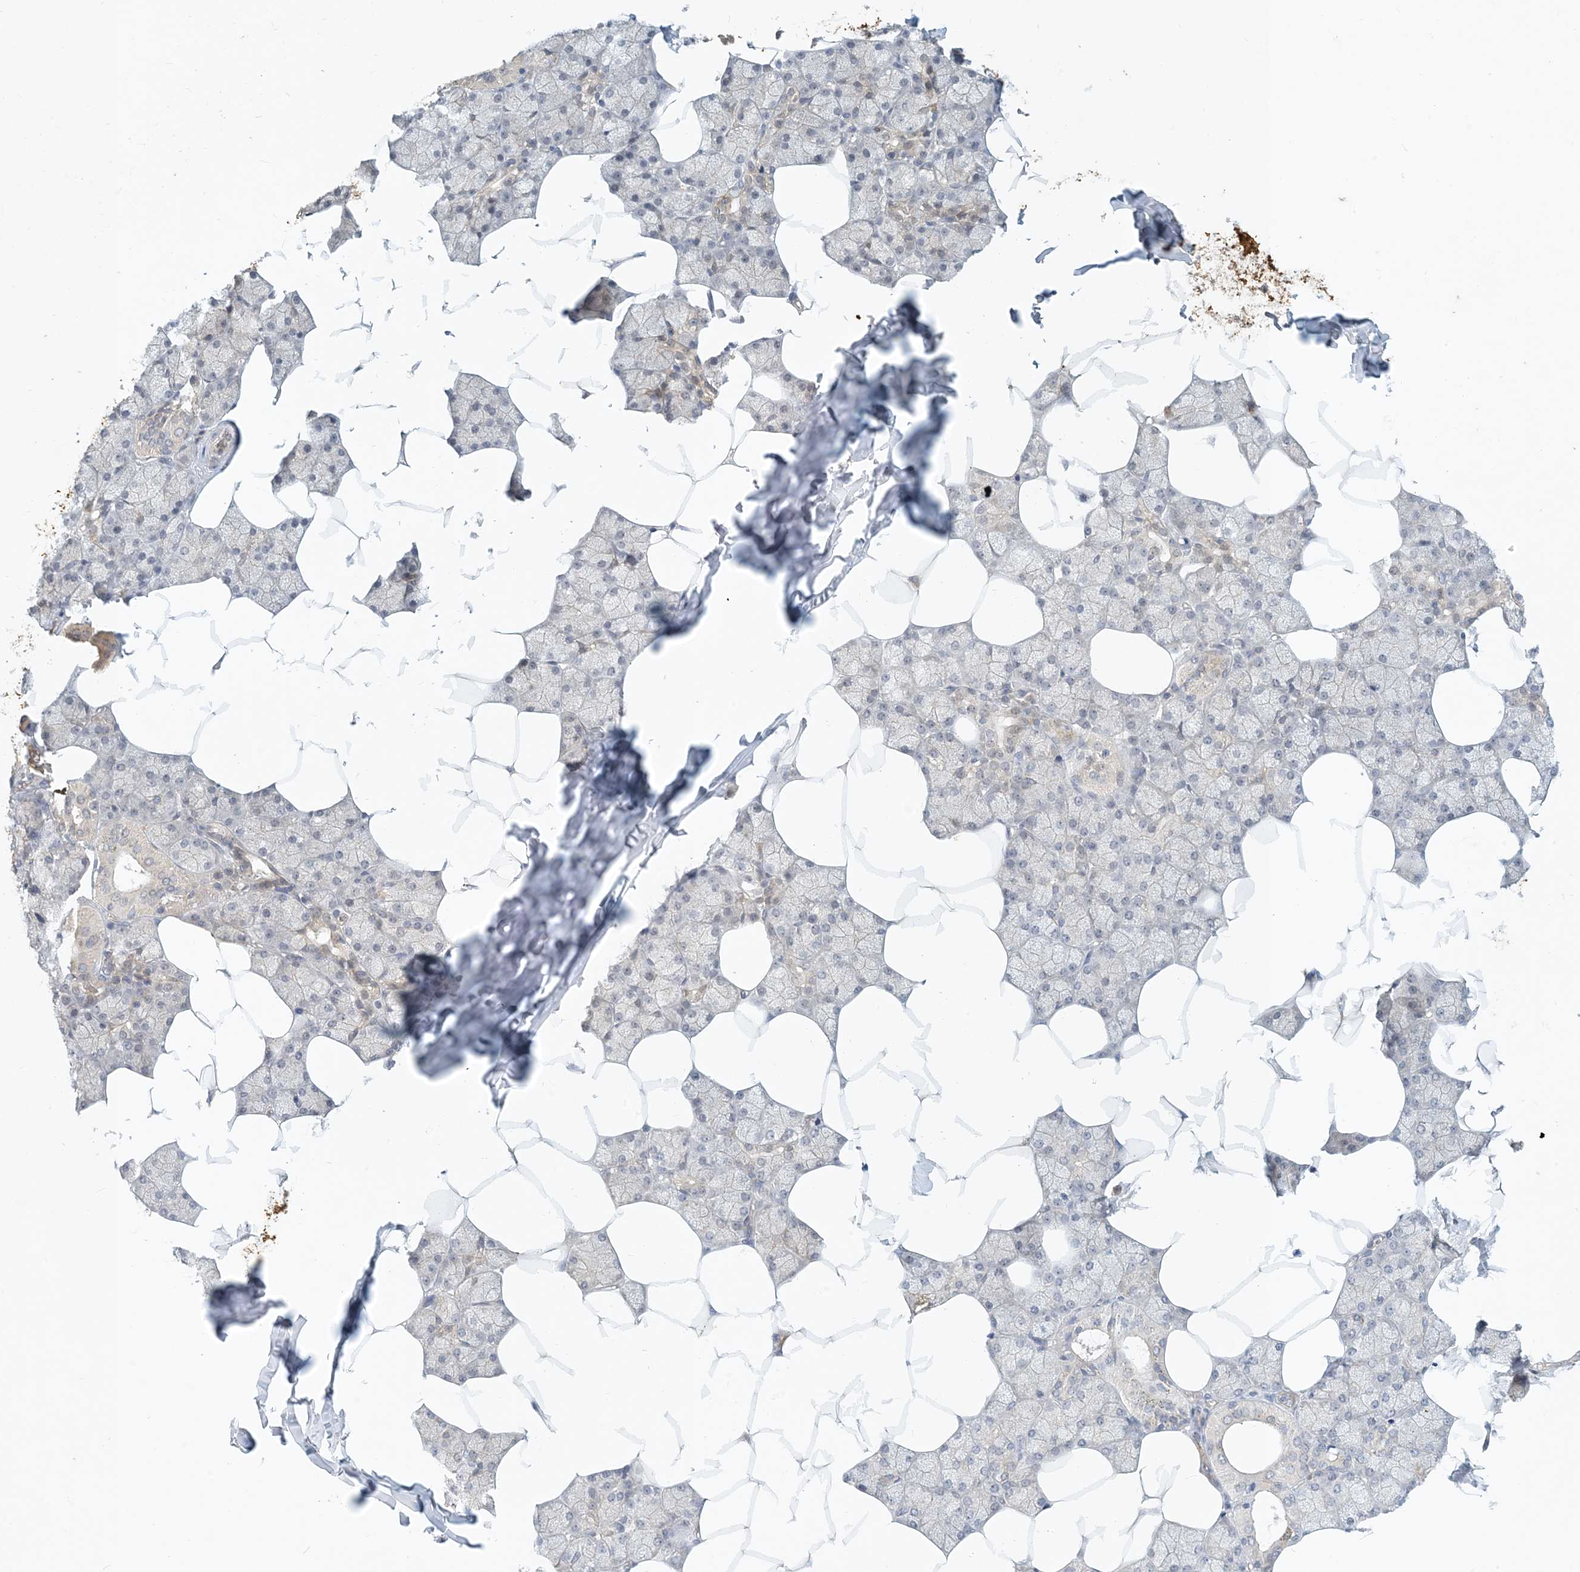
{"staining": {"intensity": "moderate", "quantity": "<25%", "location": "cytoplasmic/membranous"}, "tissue": "salivary gland", "cell_type": "Glandular cells", "image_type": "normal", "snomed": [{"axis": "morphology", "description": "Normal tissue, NOS"}, {"axis": "topography", "description": "Salivary gland"}], "caption": "This micrograph shows IHC staining of normal human salivary gland, with low moderate cytoplasmic/membranous positivity in approximately <25% of glandular cells.", "gene": "ZBTB3", "patient": {"sex": "male", "age": 62}}